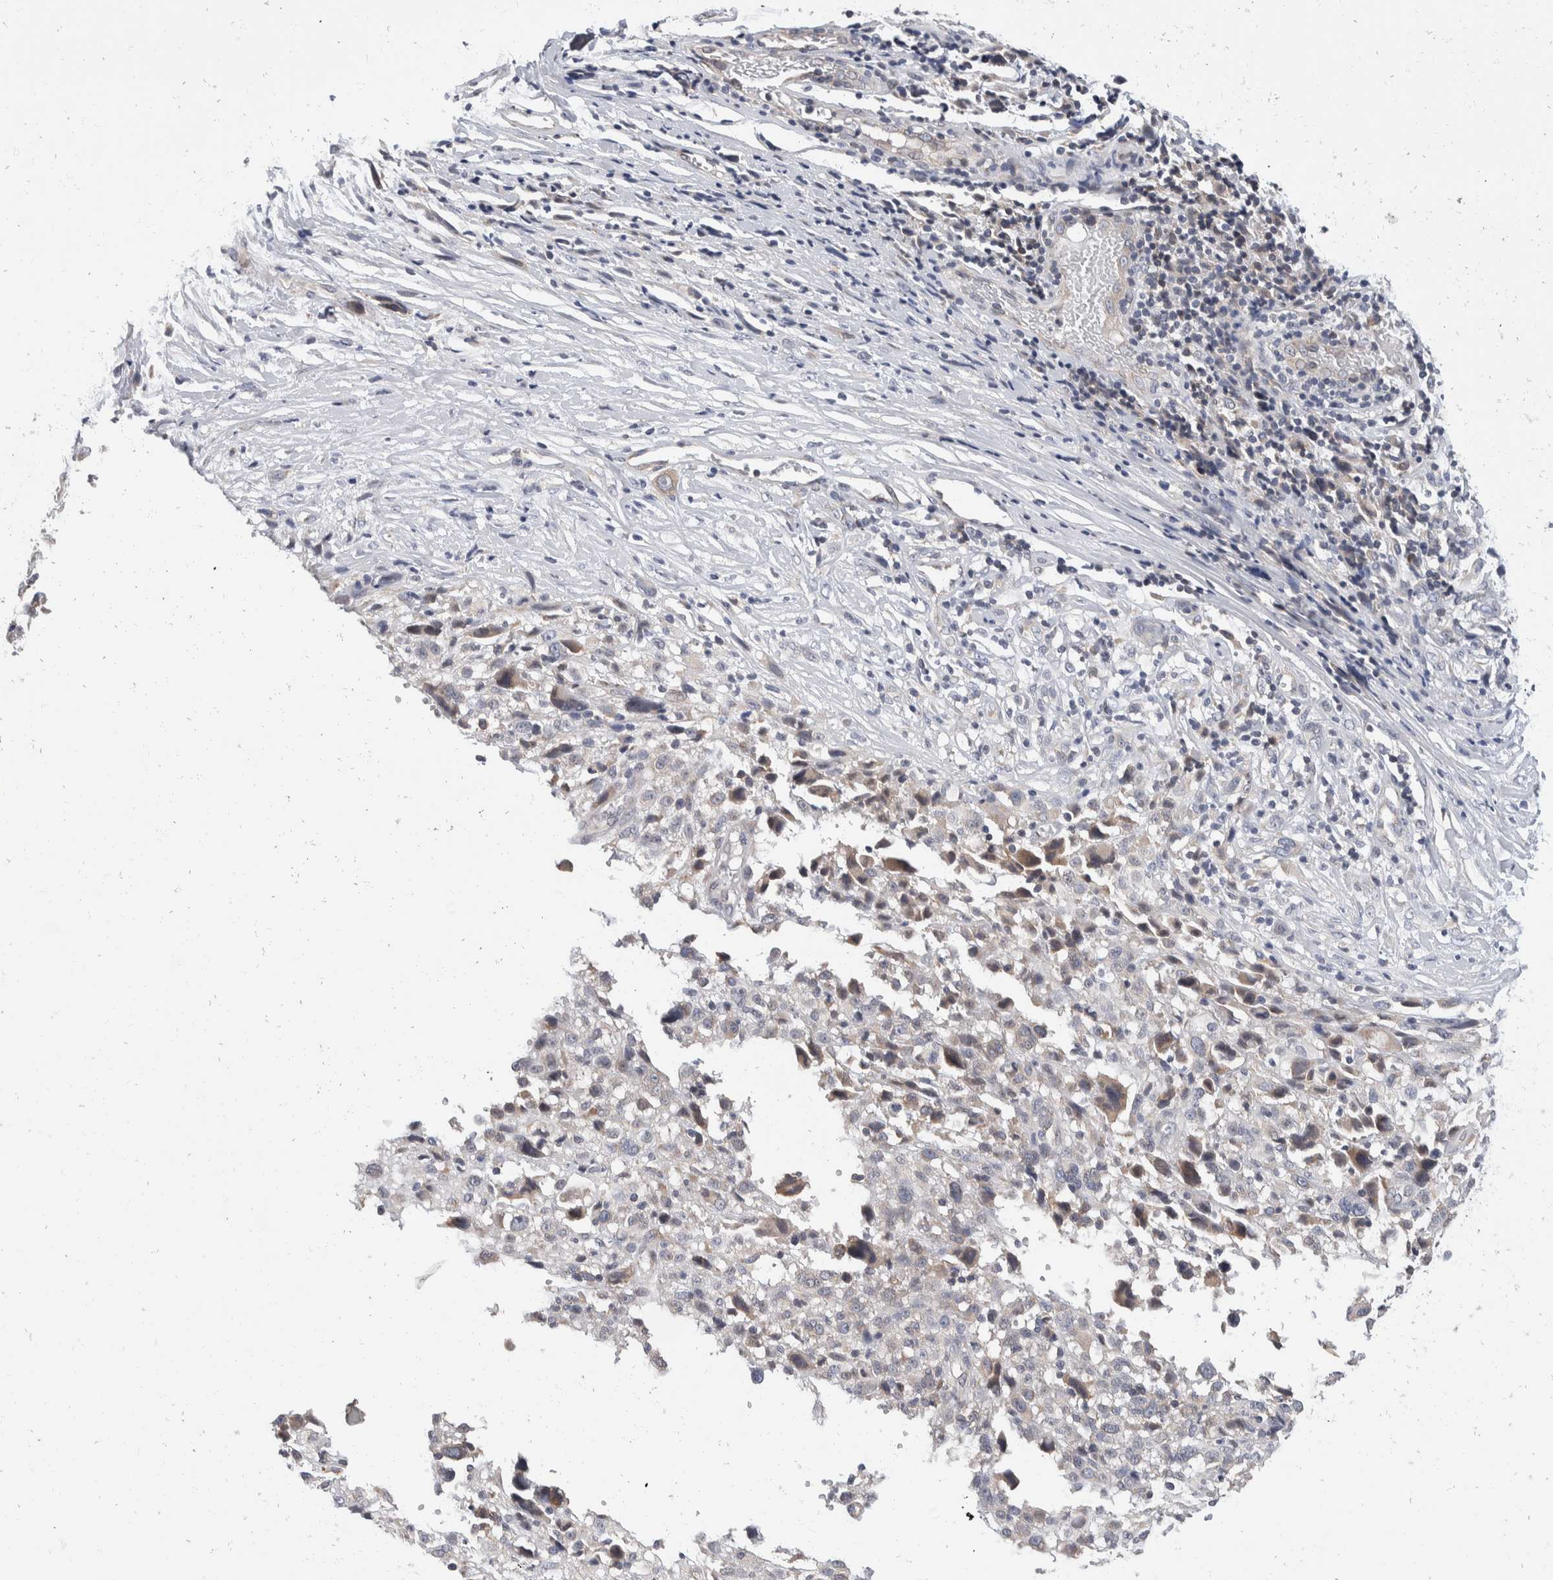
{"staining": {"intensity": "negative", "quantity": "none", "location": "none"}, "tissue": "melanoma", "cell_type": "Tumor cells", "image_type": "cancer", "snomed": [{"axis": "morphology", "description": "Malignant melanoma, NOS"}, {"axis": "topography", "description": "Skin"}], "caption": "This is an IHC photomicrograph of melanoma. There is no expression in tumor cells.", "gene": "TMEM245", "patient": {"sex": "female", "age": 55}}